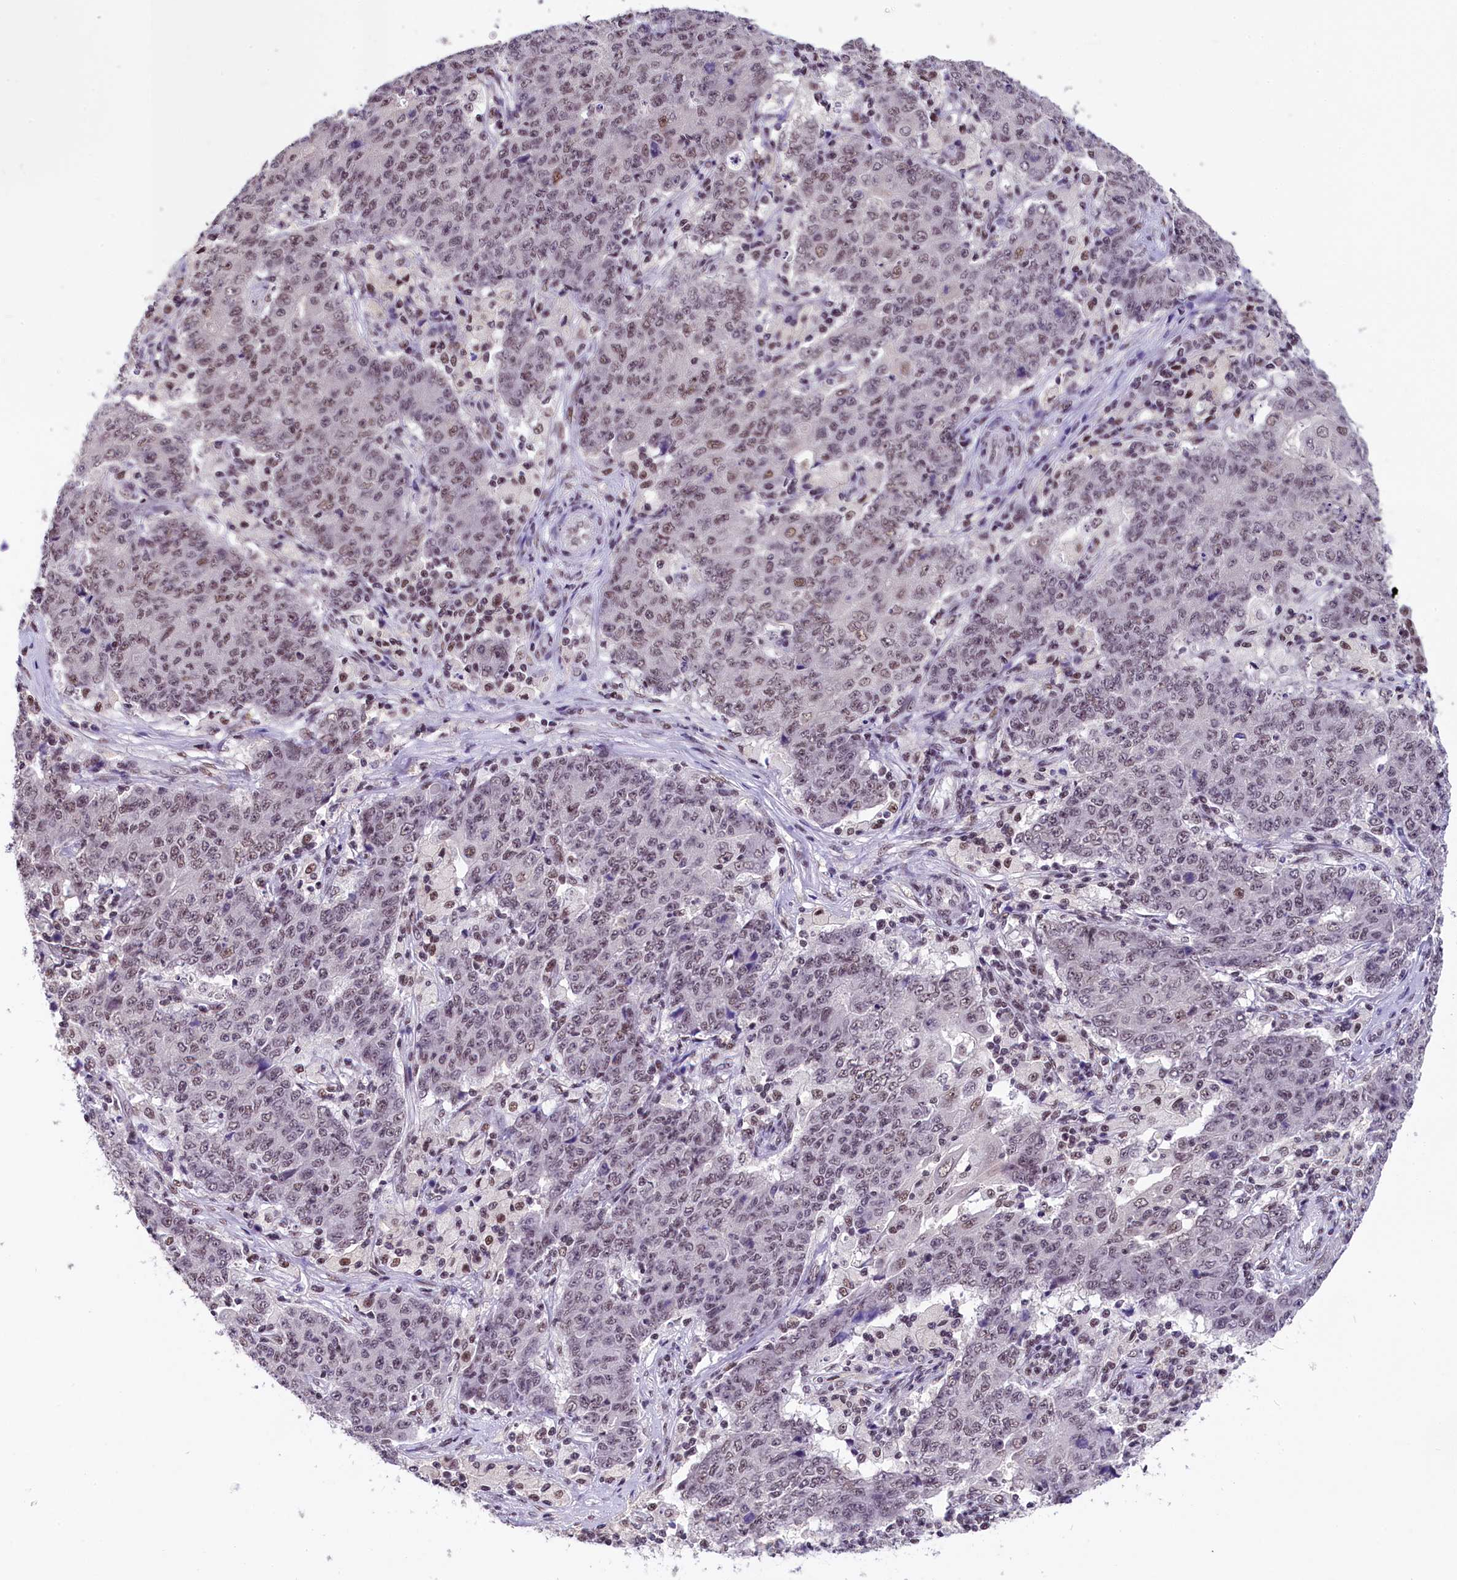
{"staining": {"intensity": "weak", "quantity": ">75%", "location": "nuclear"}, "tissue": "ovarian cancer", "cell_type": "Tumor cells", "image_type": "cancer", "snomed": [{"axis": "morphology", "description": "Carcinoma, endometroid"}, {"axis": "topography", "description": "Ovary"}], "caption": "Protein expression analysis of ovarian endometroid carcinoma reveals weak nuclear positivity in approximately >75% of tumor cells.", "gene": "ZC3H4", "patient": {"sex": "female", "age": 42}}